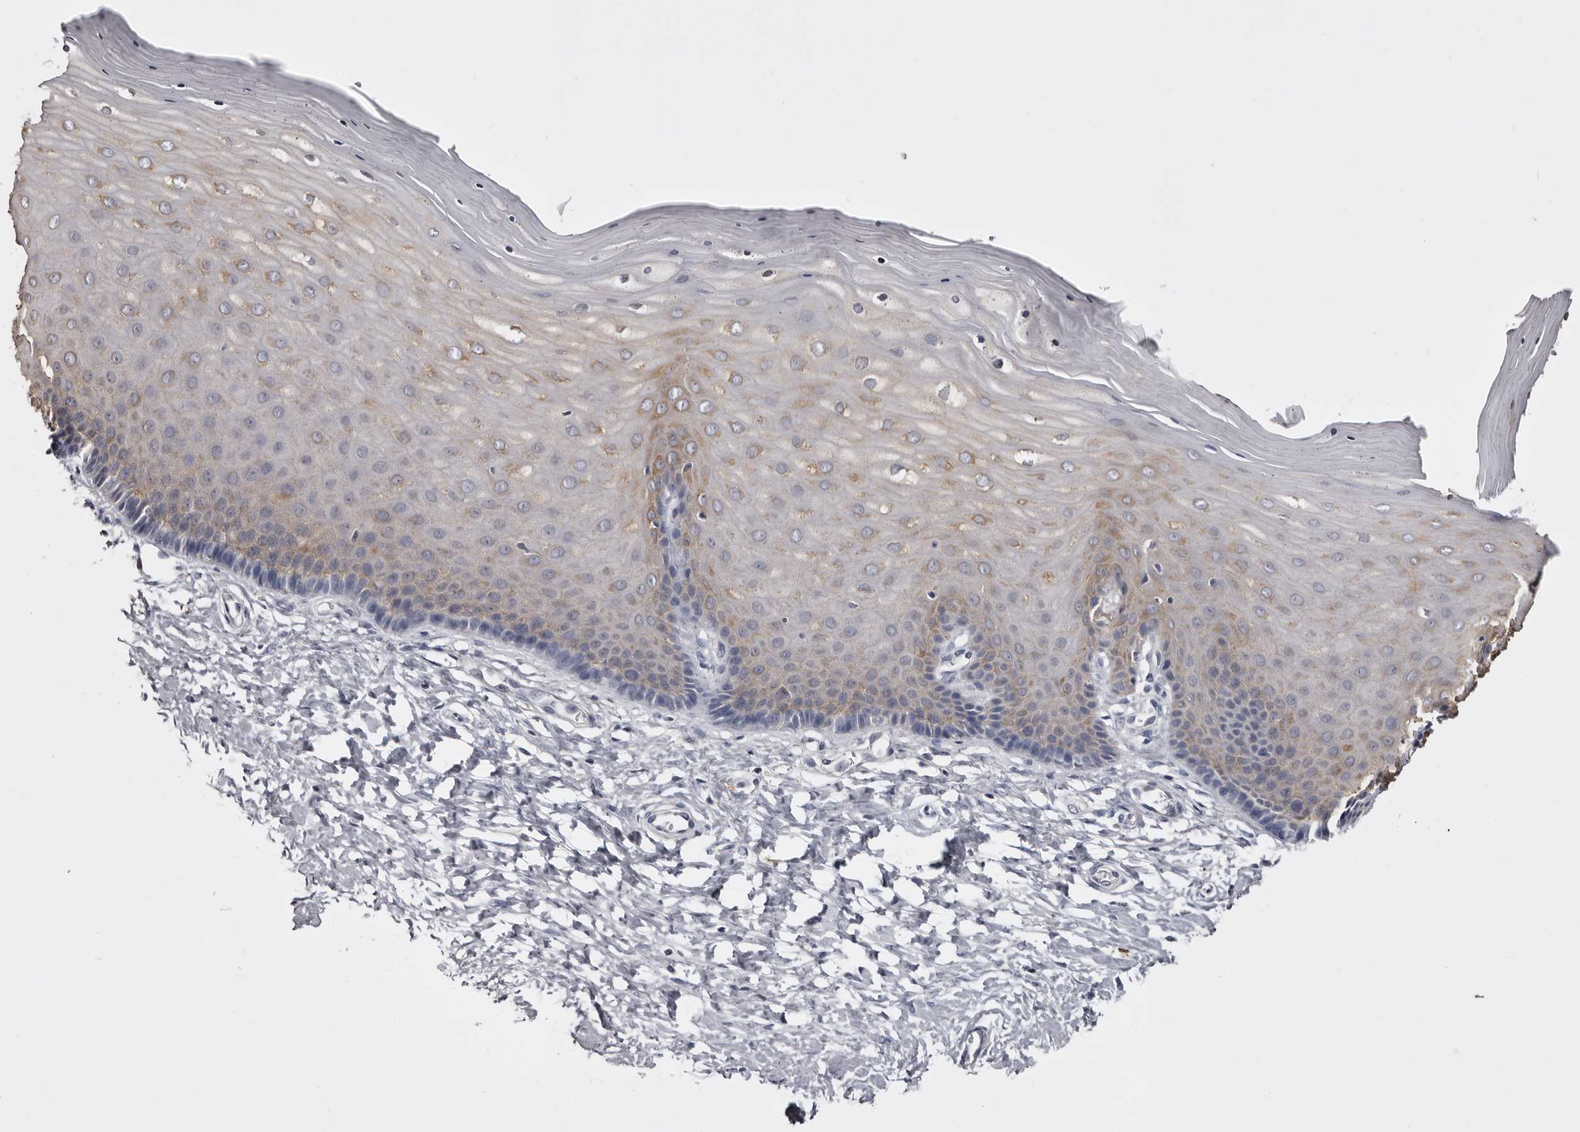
{"staining": {"intensity": "negative", "quantity": "none", "location": "none"}, "tissue": "cervix", "cell_type": "Glandular cells", "image_type": "normal", "snomed": [{"axis": "morphology", "description": "Normal tissue, NOS"}, {"axis": "topography", "description": "Cervix"}], "caption": "IHC of benign human cervix shows no positivity in glandular cells. (Immunohistochemistry, brightfield microscopy, high magnification).", "gene": "LAD1", "patient": {"sex": "female", "age": 55}}